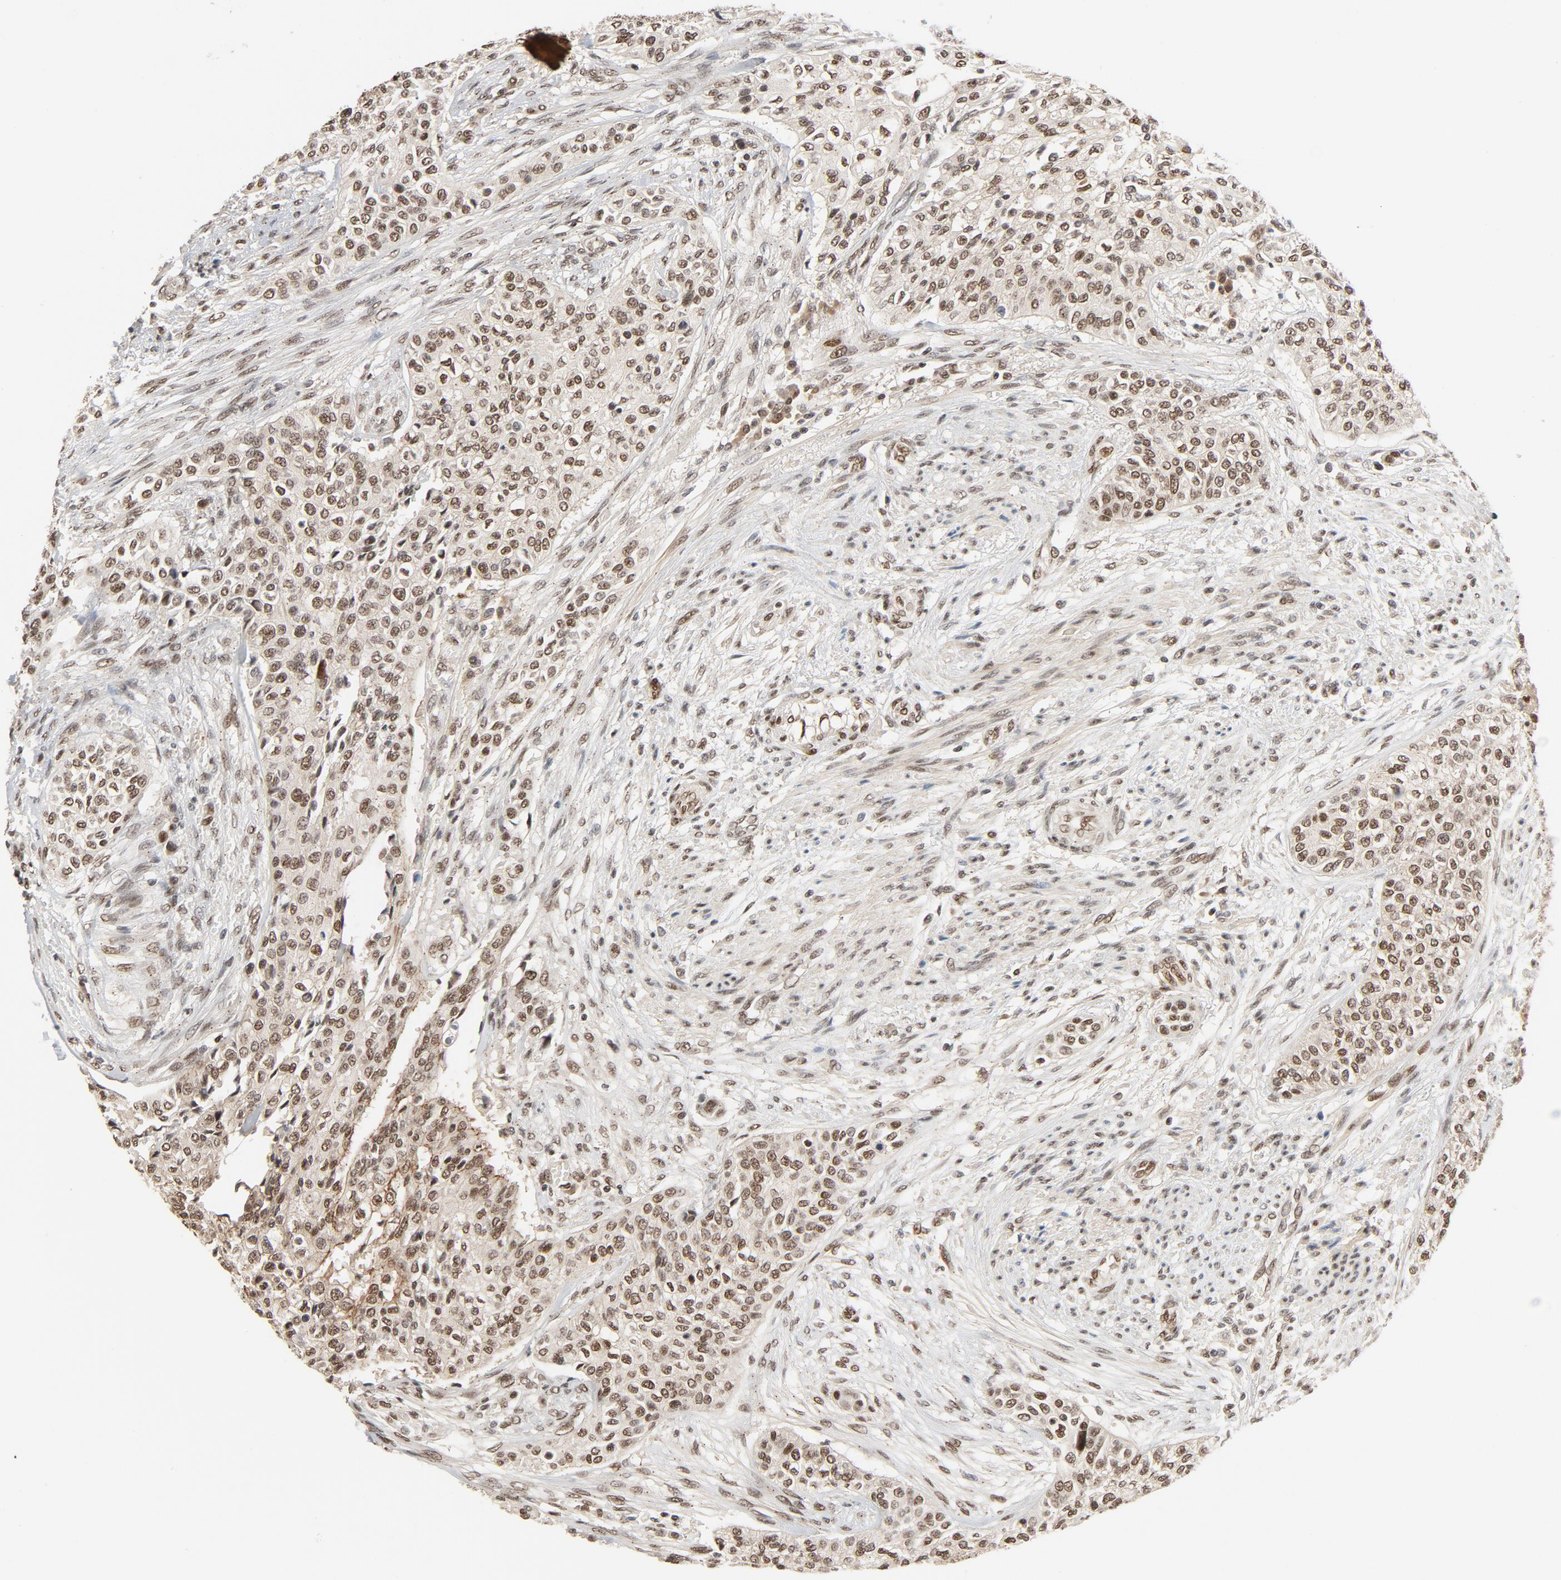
{"staining": {"intensity": "moderate", "quantity": ">75%", "location": "nuclear"}, "tissue": "urothelial cancer", "cell_type": "Tumor cells", "image_type": "cancer", "snomed": [{"axis": "morphology", "description": "Urothelial carcinoma, High grade"}, {"axis": "topography", "description": "Urinary bladder"}], "caption": "Brown immunohistochemical staining in human urothelial carcinoma (high-grade) displays moderate nuclear staining in about >75% of tumor cells.", "gene": "SMARCD1", "patient": {"sex": "male", "age": 74}}